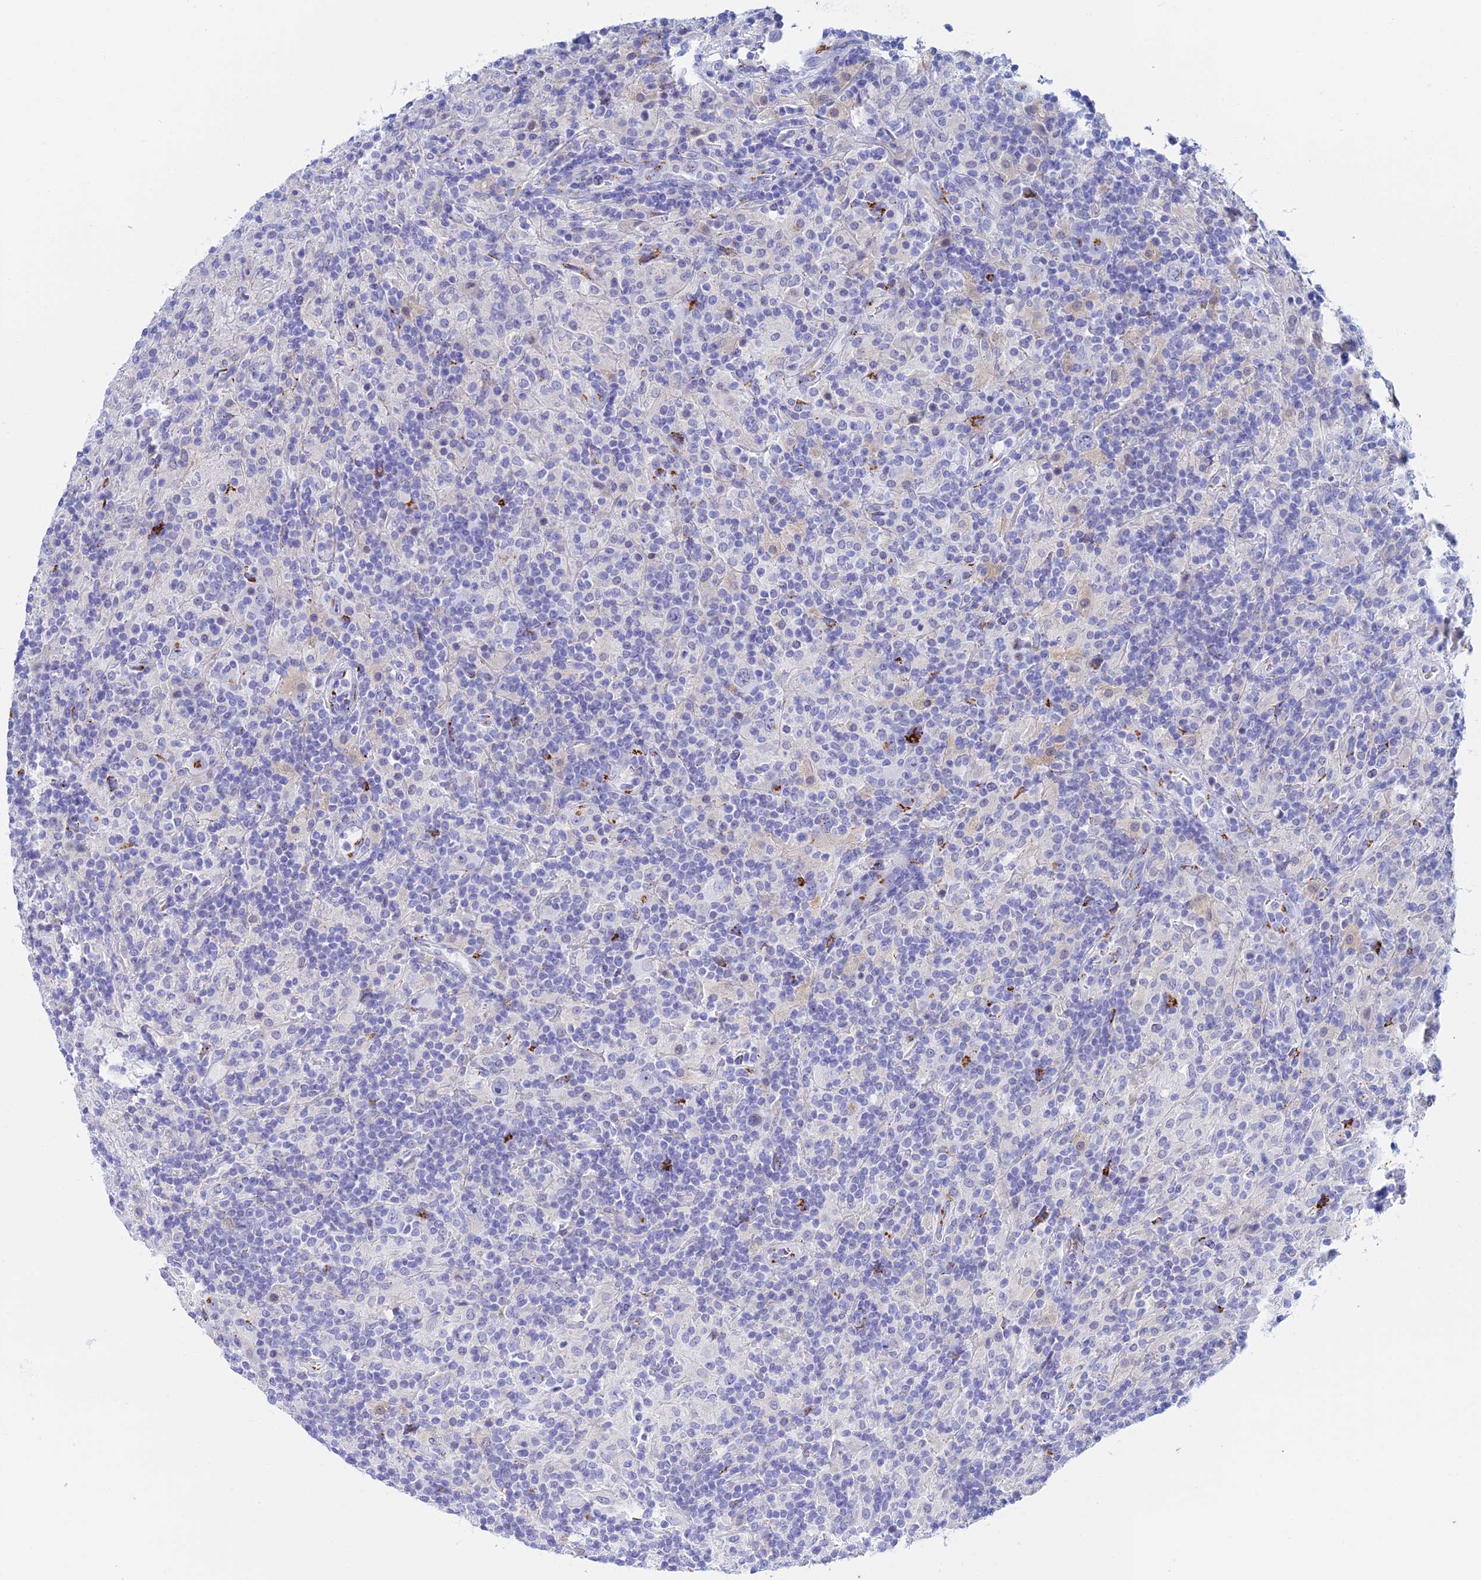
{"staining": {"intensity": "negative", "quantity": "none", "location": "none"}, "tissue": "lymphoma", "cell_type": "Tumor cells", "image_type": "cancer", "snomed": [{"axis": "morphology", "description": "Hodgkin's disease, NOS"}, {"axis": "topography", "description": "Lymph node"}], "caption": "The immunohistochemistry (IHC) histopathology image has no significant positivity in tumor cells of lymphoma tissue.", "gene": "SLC24A3", "patient": {"sex": "male", "age": 70}}